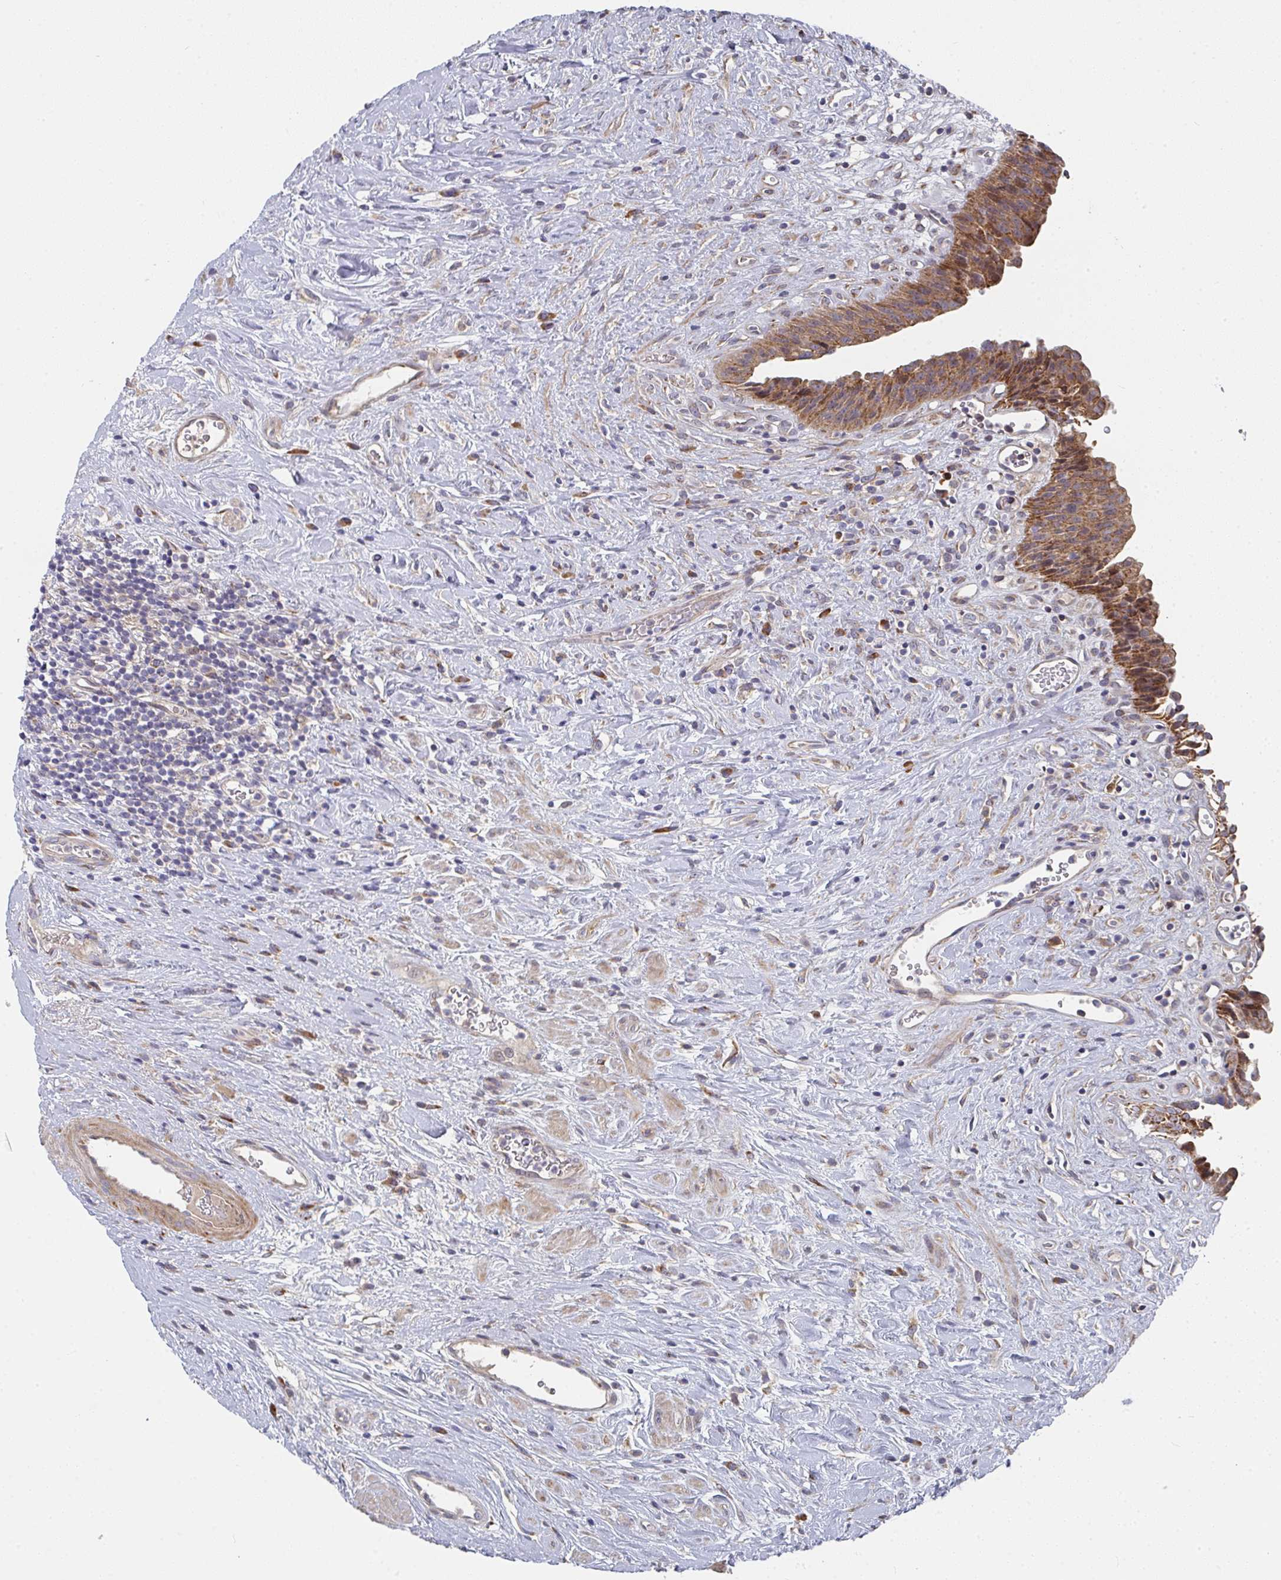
{"staining": {"intensity": "strong", "quantity": "25%-75%", "location": "cytoplasmic/membranous"}, "tissue": "urinary bladder", "cell_type": "Urothelial cells", "image_type": "normal", "snomed": [{"axis": "morphology", "description": "Normal tissue, NOS"}, {"axis": "topography", "description": "Urinary bladder"}], "caption": "This image reveals immunohistochemistry (IHC) staining of unremarkable human urinary bladder, with high strong cytoplasmic/membranous positivity in about 25%-75% of urothelial cells.", "gene": "RHEBL1", "patient": {"sex": "female", "age": 56}}